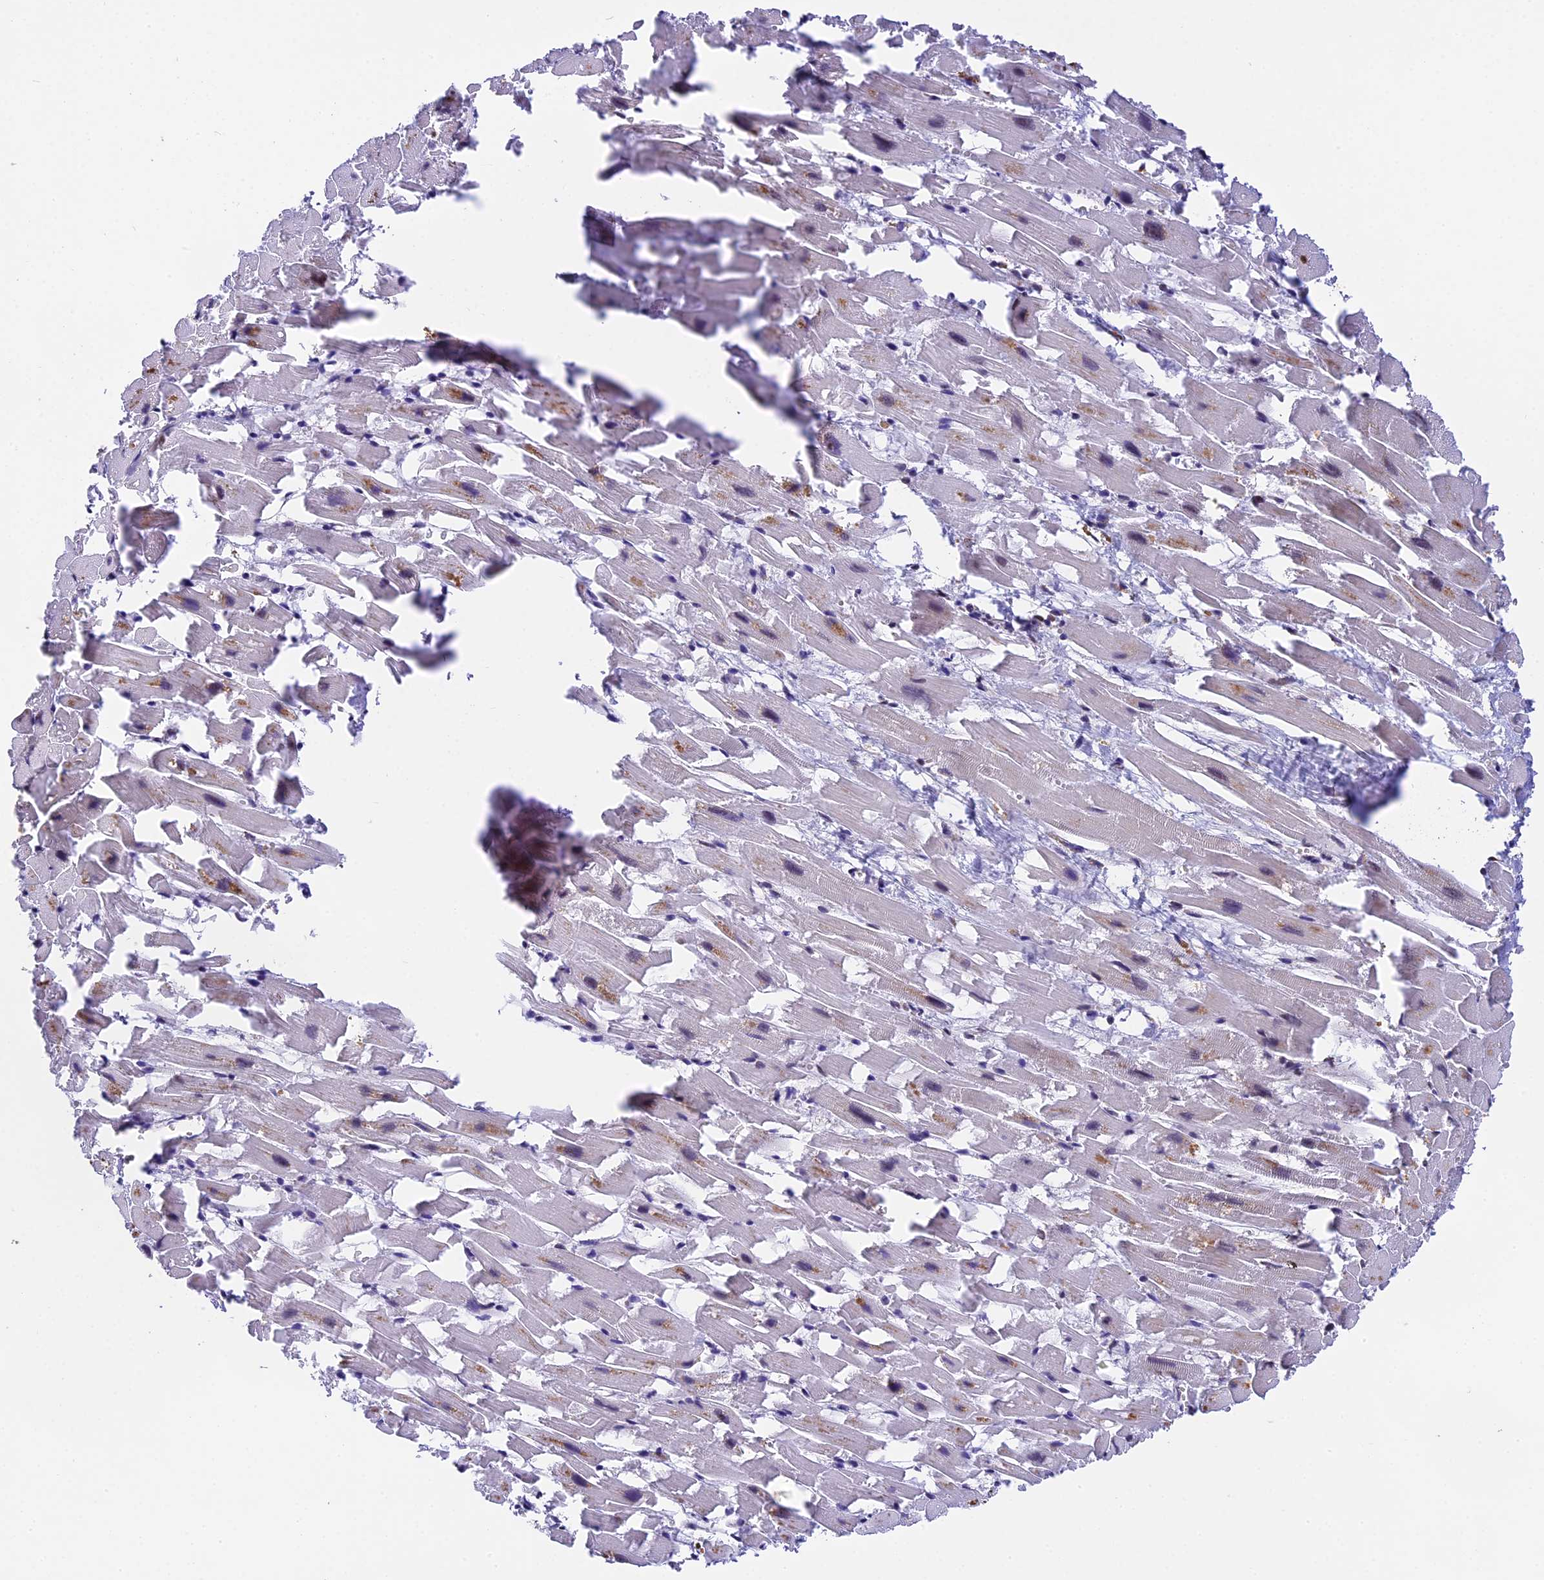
{"staining": {"intensity": "strong", "quantity": "<25%", "location": "cytoplasmic/membranous,nuclear"}, "tissue": "heart muscle", "cell_type": "Cardiomyocytes", "image_type": "normal", "snomed": [{"axis": "morphology", "description": "Normal tissue, NOS"}, {"axis": "topography", "description": "Heart"}], "caption": "The image shows staining of normal heart muscle, revealing strong cytoplasmic/membranous,nuclear protein expression (brown color) within cardiomyocytes.", "gene": "RAMACL", "patient": {"sex": "female", "age": 64}}